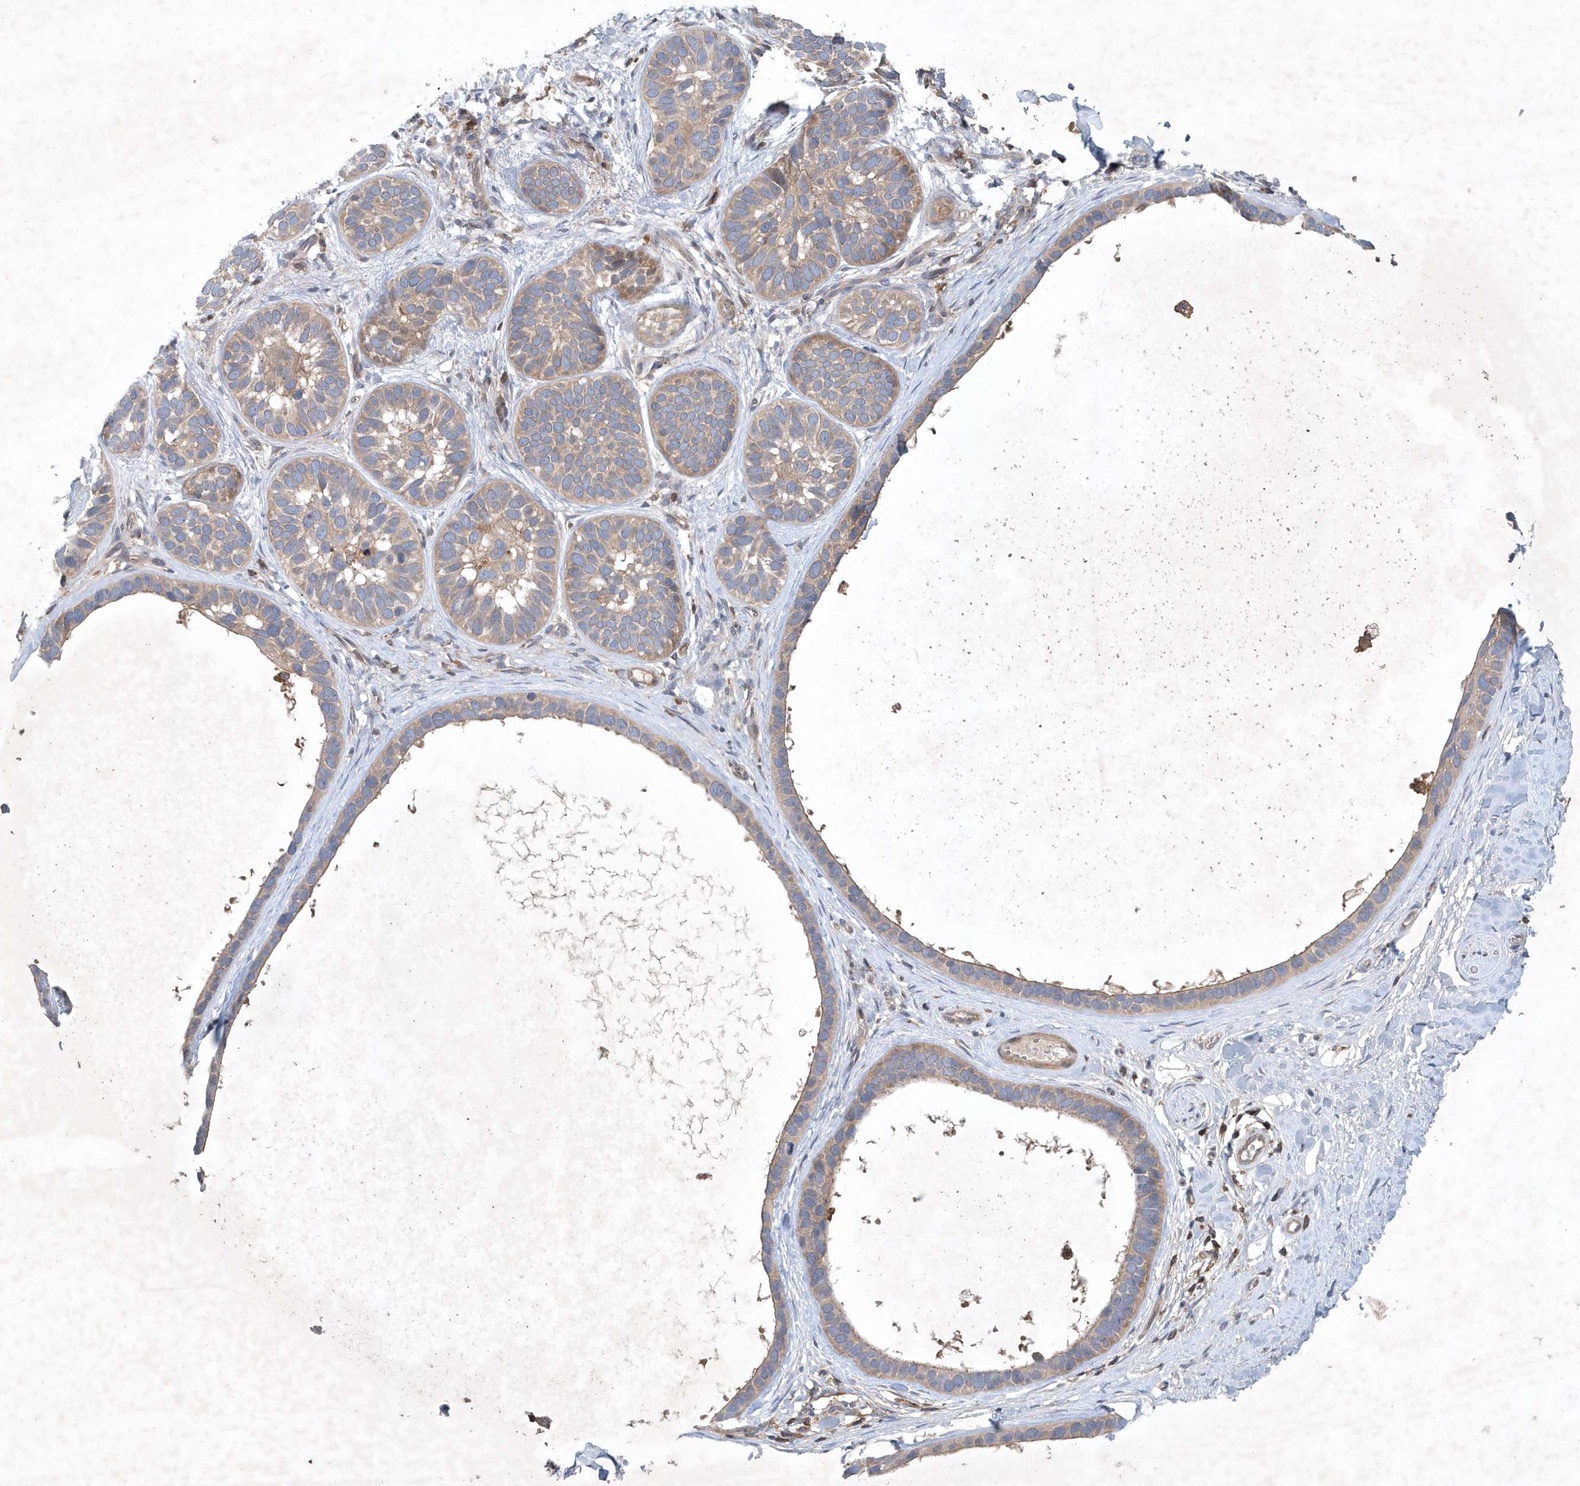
{"staining": {"intensity": "weak", "quantity": "25%-75%", "location": "cytoplasmic/membranous"}, "tissue": "skin cancer", "cell_type": "Tumor cells", "image_type": "cancer", "snomed": [{"axis": "morphology", "description": "Basal cell carcinoma"}, {"axis": "topography", "description": "Skin"}], "caption": "This is an image of immunohistochemistry staining of skin basal cell carcinoma, which shows weak expression in the cytoplasmic/membranous of tumor cells.", "gene": "P2RY10", "patient": {"sex": "male", "age": 62}}